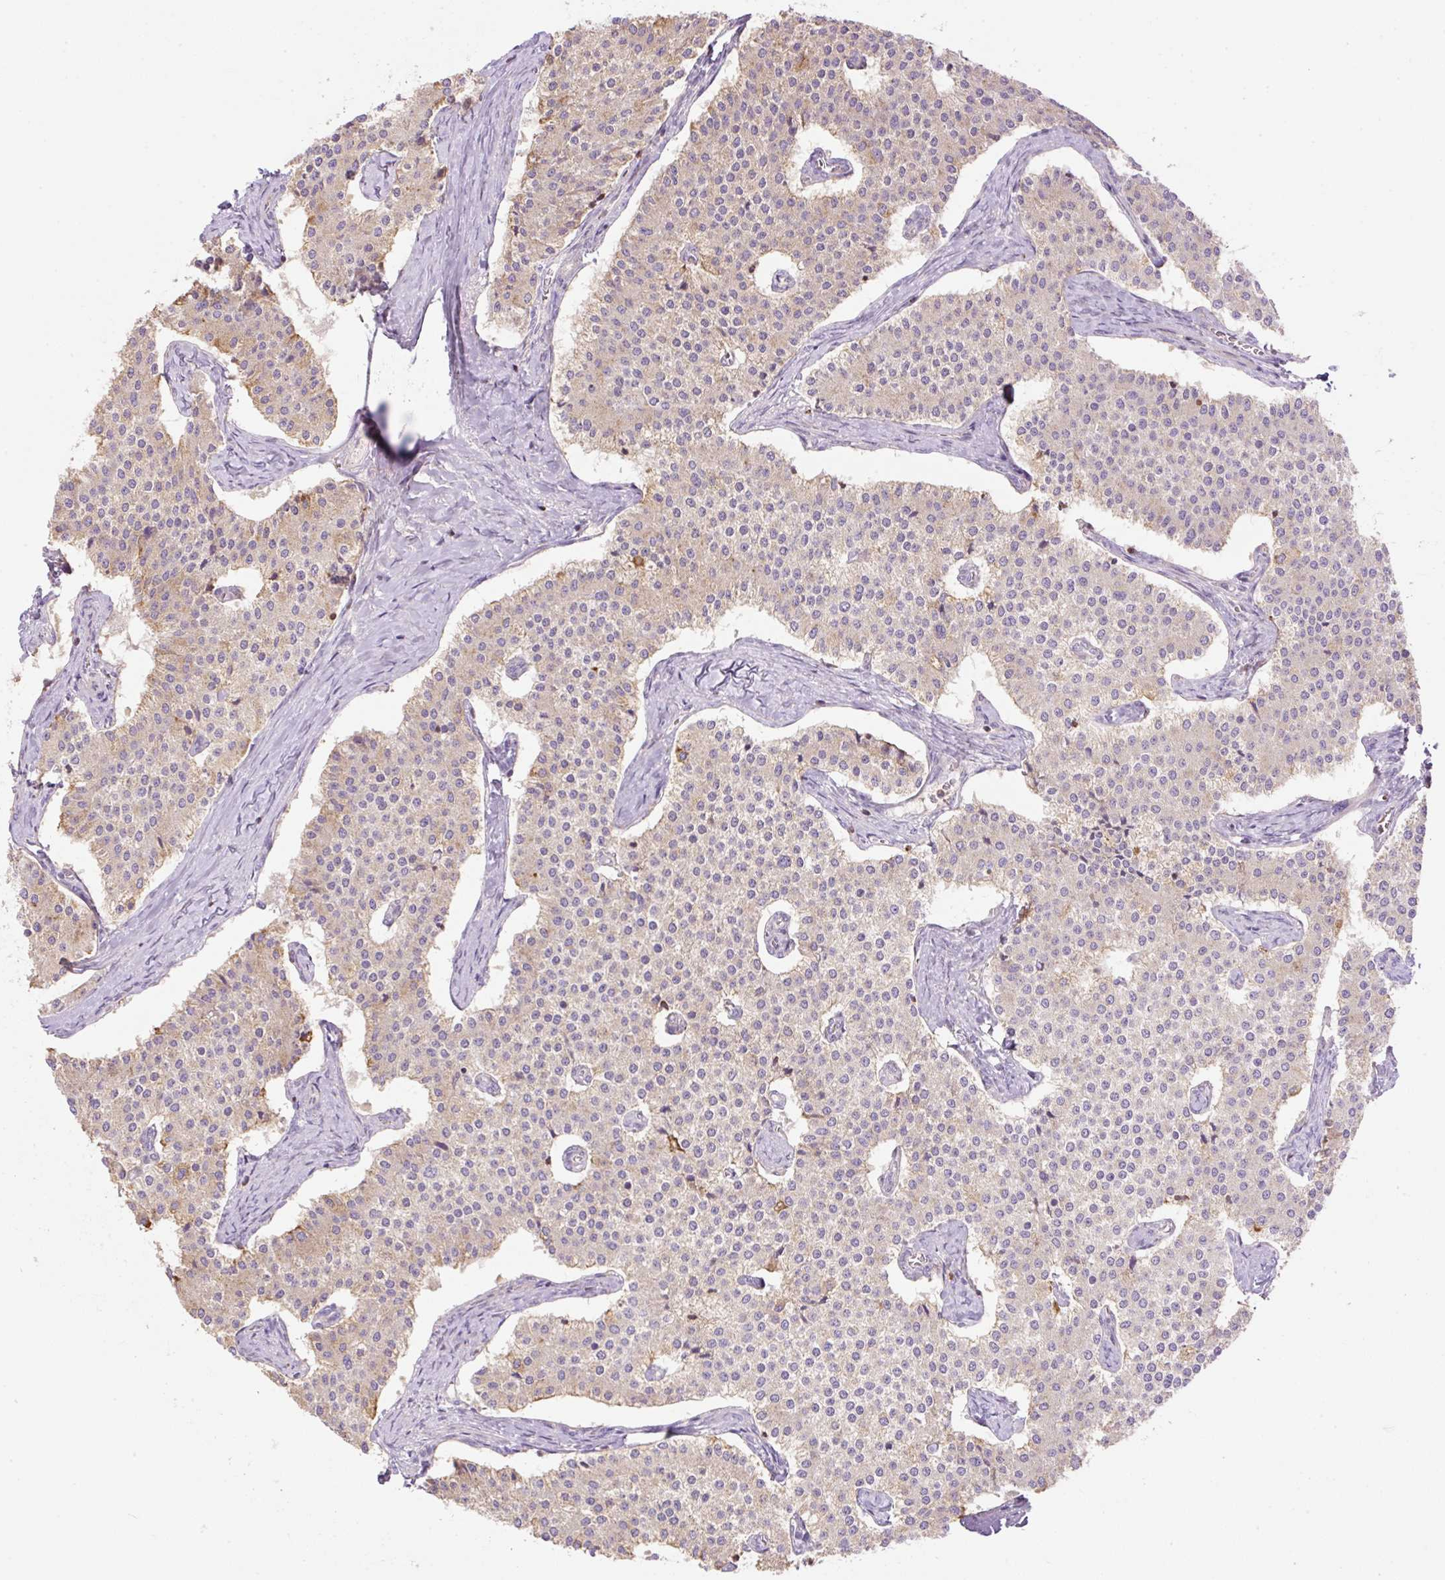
{"staining": {"intensity": "weak", "quantity": "<25%", "location": "cytoplasmic/membranous"}, "tissue": "carcinoid", "cell_type": "Tumor cells", "image_type": "cancer", "snomed": [{"axis": "morphology", "description": "Carcinoid, malignant, NOS"}, {"axis": "topography", "description": "Colon"}], "caption": "This is an immunohistochemistry (IHC) histopathology image of carcinoid (malignant). There is no positivity in tumor cells.", "gene": "VPS25", "patient": {"sex": "female", "age": 52}}